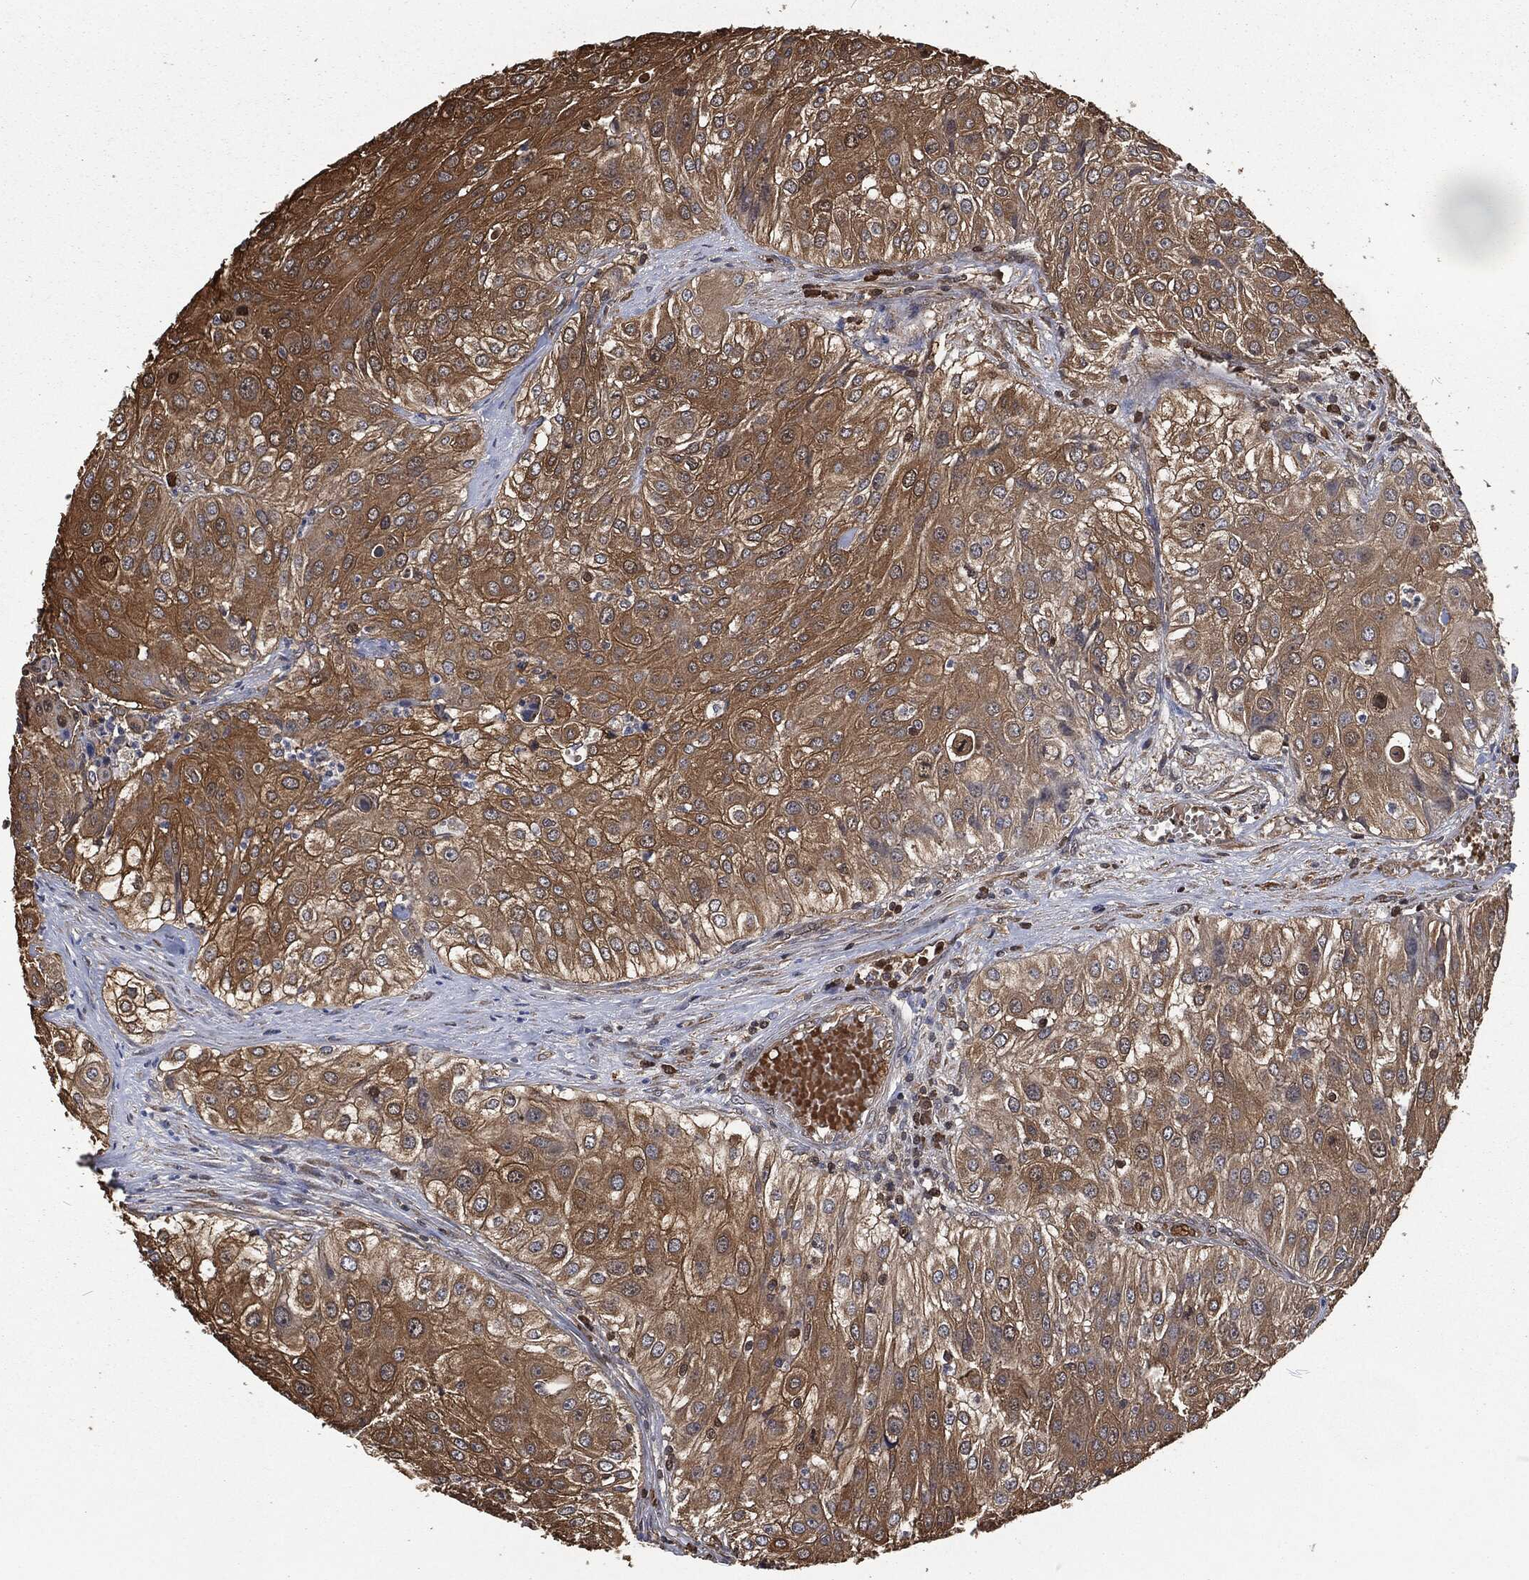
{"staining": {"intensity": "moderate", "quantity": ">75%", "location": "cytoplasmic/membranous"}, "tissue": "urothelial cancer", "cell_type": "Tumor cells", "image_type": "cancer", "snomed": [{"axis": "morphology", "description": "Urothelial carcinoma, High grade"}, {"axis": "topography", "description": "Urinary bladder"}], "caption": "Immunohistochemistry staining of urothelial cancer, which demonstrates medium levels of moderate cytoplasmic/membranous positivity in approximately >75% of tumor cells indicating moderate cytoplasmic/membranous protein positivity. The staining was performed using DAB (3,3'-diaminobenzidine) (brown) for protein detection and nuclei were counterstained in hematoxylin (blue).", "gene": "PRDX4", "patient": {"sex": "female", "age": 79}}